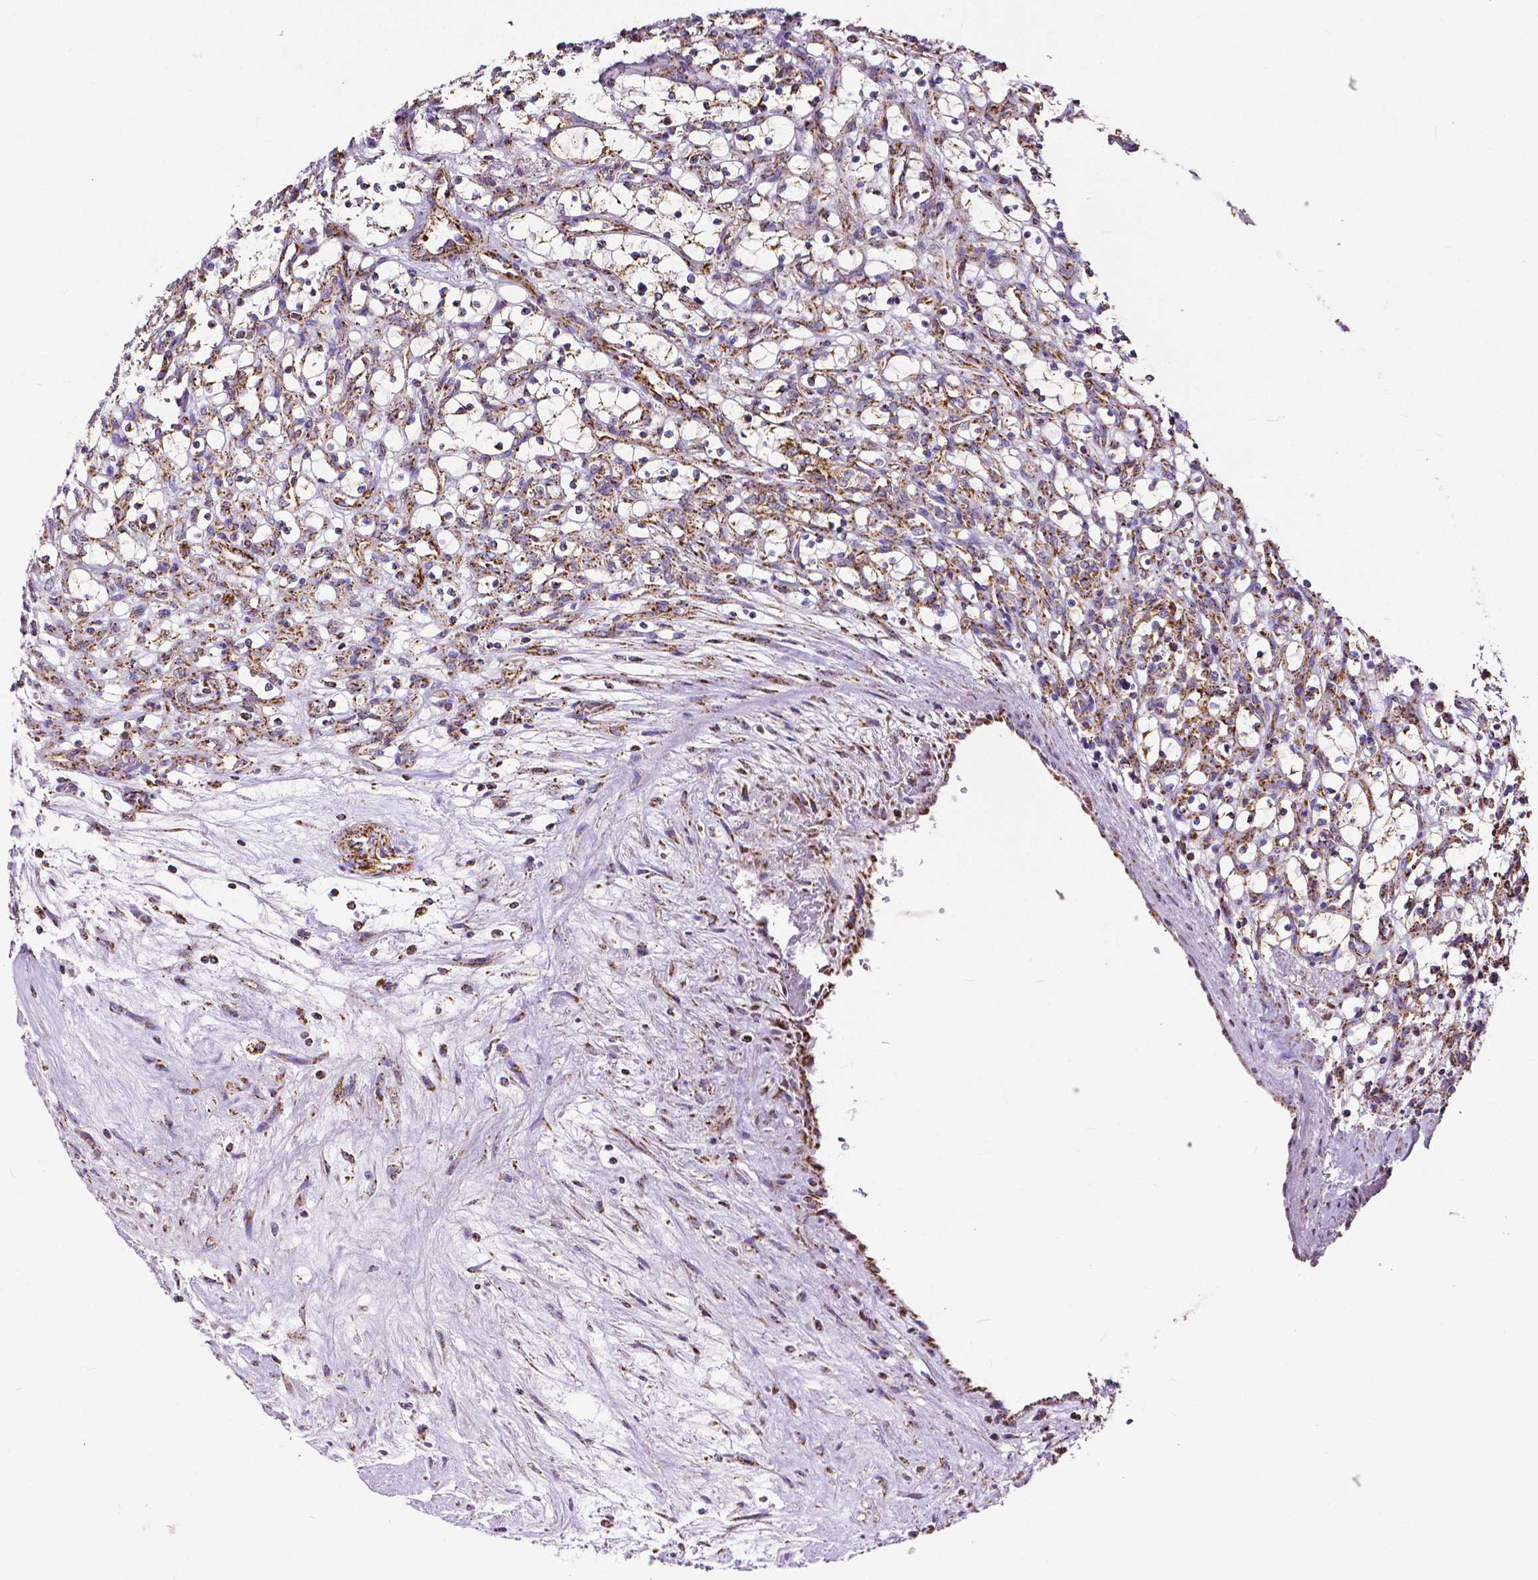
{"staining": {"intensity": "moderate", "quantity": "25%-75%", "location": "cytoplasmic/membranous"}, "tissue": "renal cancer", "cell_type": "Tumor cells", "image_type": "cancer", "snomed": [{"axis": "morphology", "description": "Adenocarcinoma, NOS"}, {"axis": "topography", "description": "Kidney"}], "caption": "Protein staining exhibits moderate cytoplasmic/membranous staining in about 25%-75% of tumor cells in renal adenocarcinoma.", "gene": "MACC1", "patient": {"sex": "female", "age": 69}}